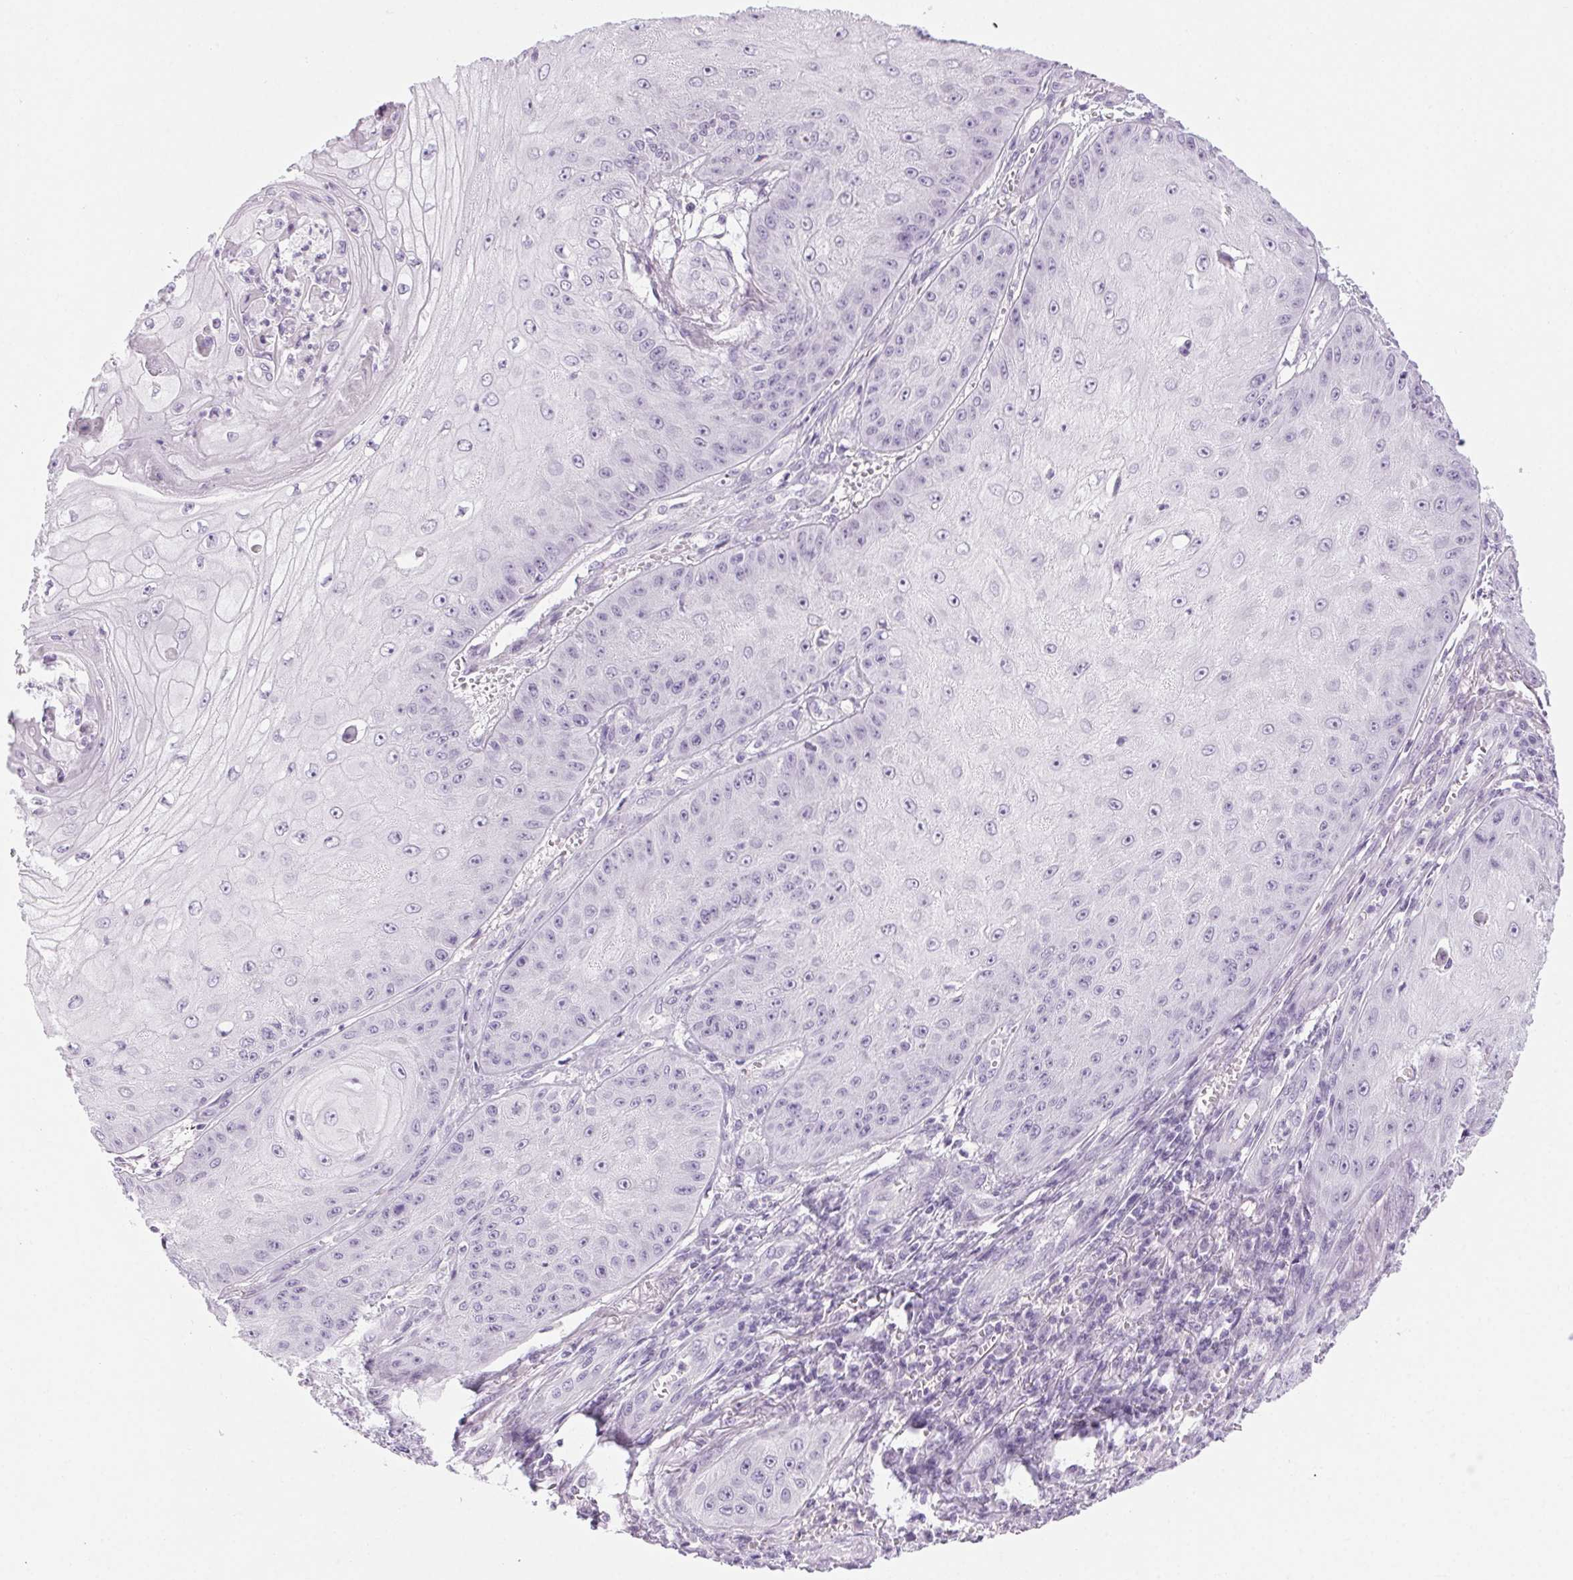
{"staining": {"intensity": "negative", "quantity": "none", "location": "none"}, "tissue": "skin cancer", "cell_type": "Tumor cells", "image_type": "cancer", "snomed": [{"axis": "morphology", "description": "Squamous cell carcinoma, NOS"}, {"axis": "topography", "description": "Skin"}], "caption": "There is no significant positivity in tumor cells of squamous cell carcinoma (skin).", "gene": "LRP2", "patient": {"sex": "male", "age": 70}}